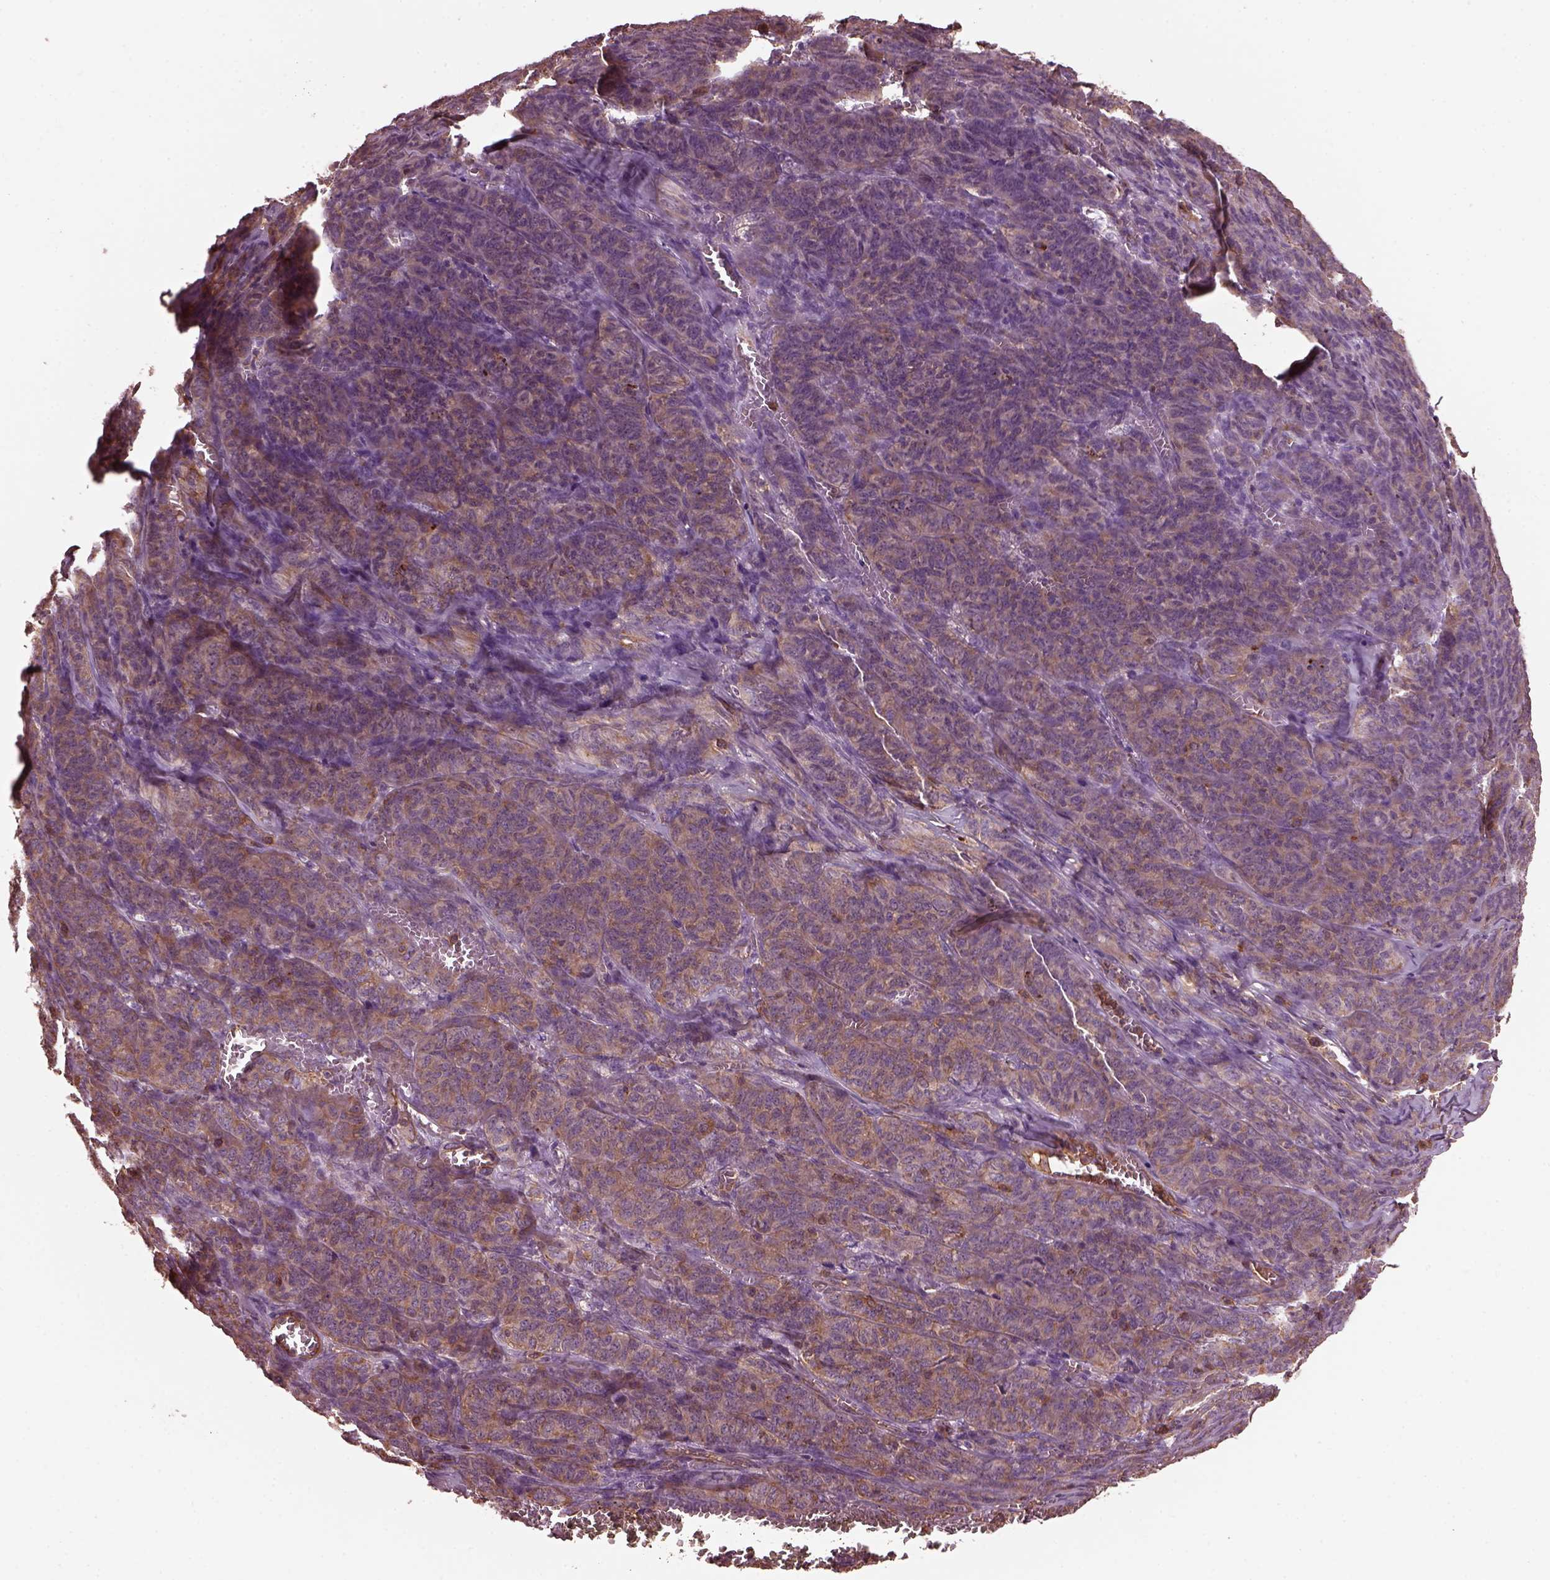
{"staining": {"intensity": "moderate", "quantity": ">75%", "location": "cytoplasmic/membranous"}, "tissue": "ovarian cancer", "cell_type": "Tumor cells", "image_type": "cancer", "snomed": [{"axis": "morphology", "description": "Carcinoma, endometroid"}, {"axis": "topography", "description": "Ovary"}], "caption": "Protein positivity by immunohistochemistry demonstrates moderate cytoplasmic/membranous expression in about >75% of tumor cells in ovarian endometroid carcinoma.", "gene": "MYL6", "patient": {"sex": "female", "age": 80}}